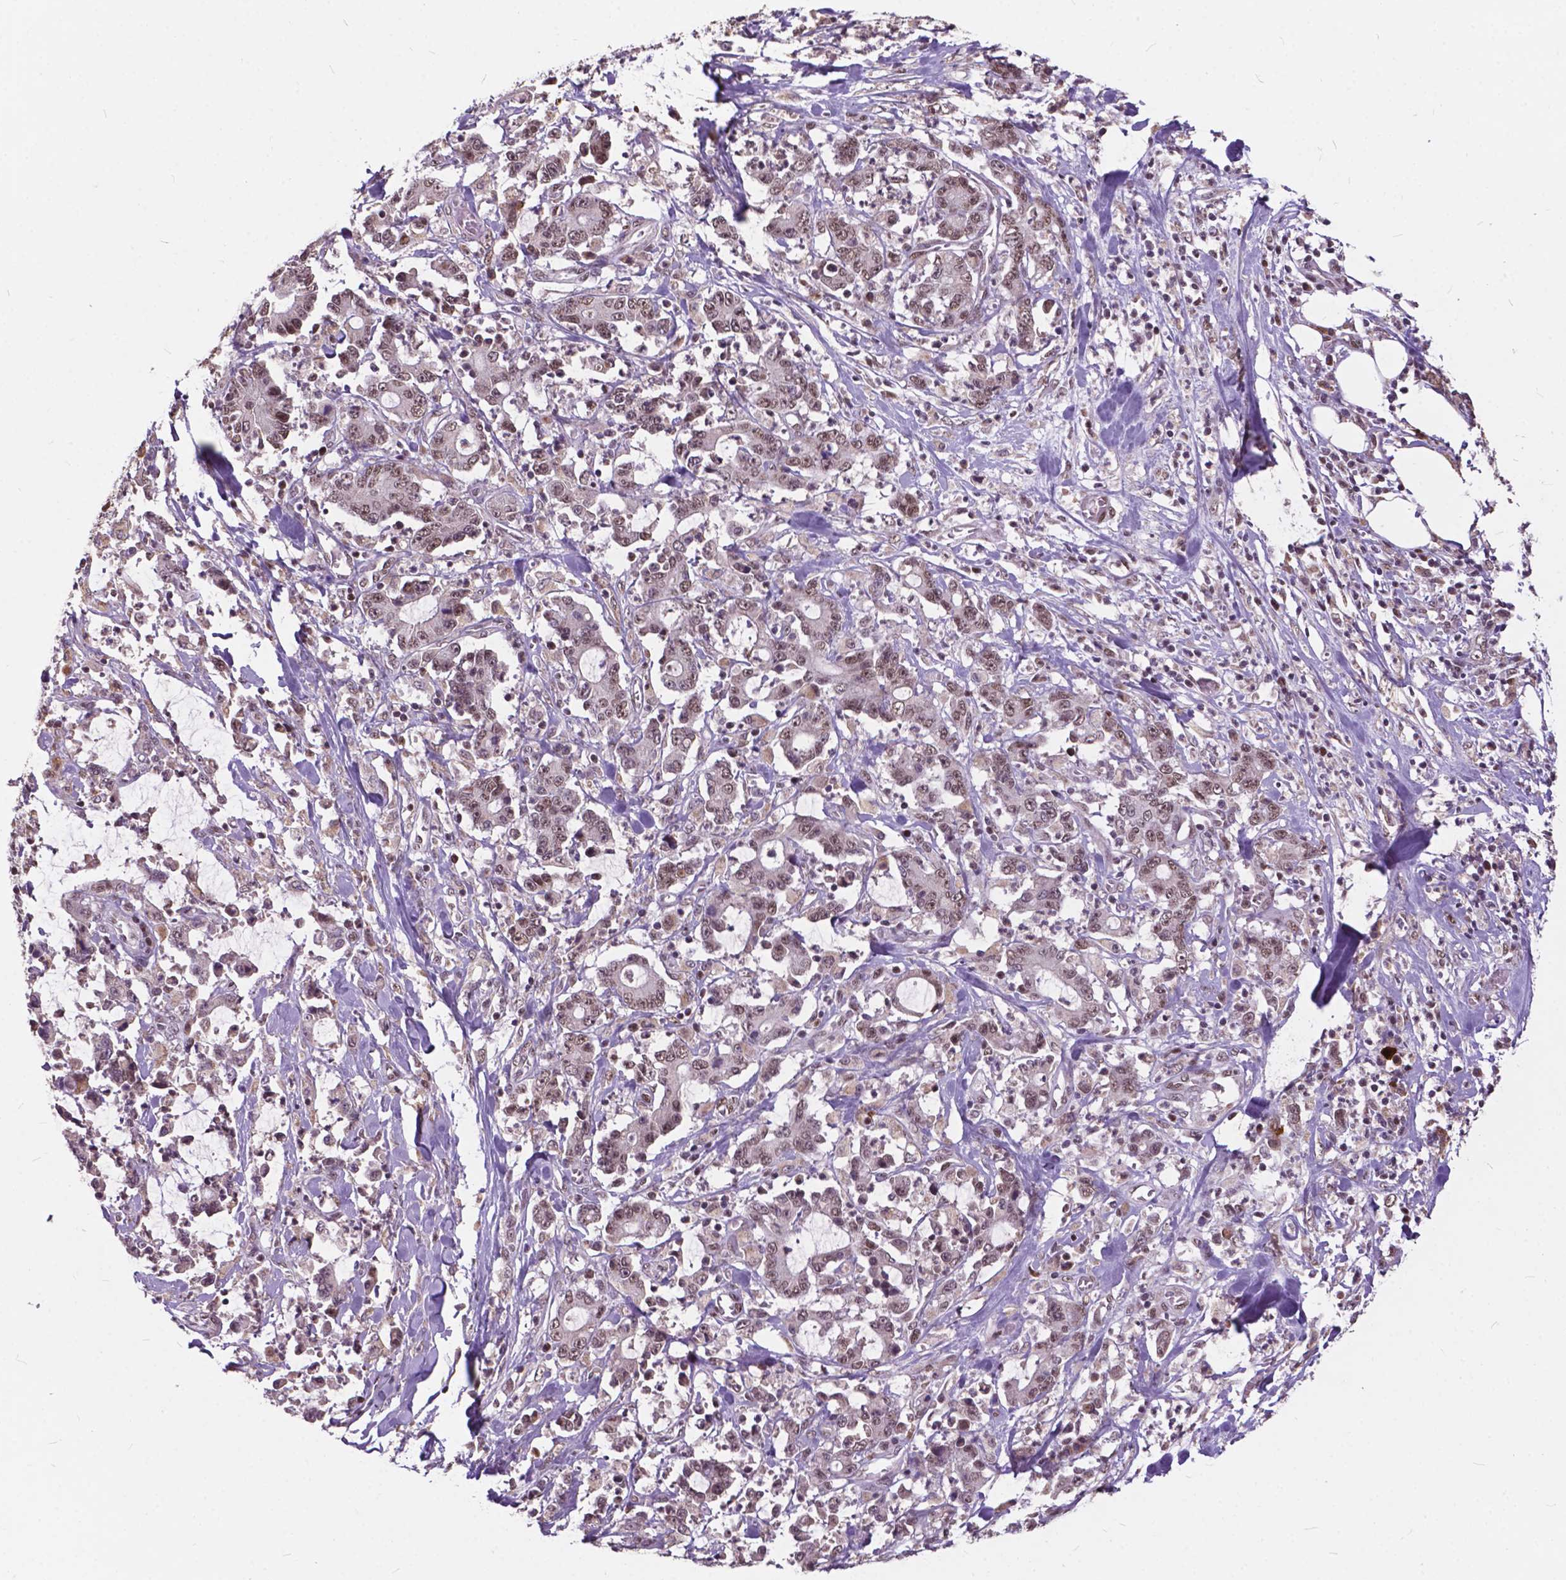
{"staining": {"intensity": "weak", "quantity": ">75%", "location": "nuclear"}, "tissue": "stomach cancer", "cell_type": "Tumor cells", "image_type": "cancer", "snomed": [{"axis": "morphology", "description": "Adenocarcinoma, NOS"}, {"axis": "topography", "description": "Stomach, upper"}], "caption": "IHC micrograph of neoplastic tissue: human stomach adenocarcinoma stained using immunohistochemistry (IHC) demonstrates low levels of weak protein expression localized specifically in the nuclear of tumor cells, appearing as a nuclear brown color.", "gene": "MSH2", "patient": {"sex": "male", "age": 68}}